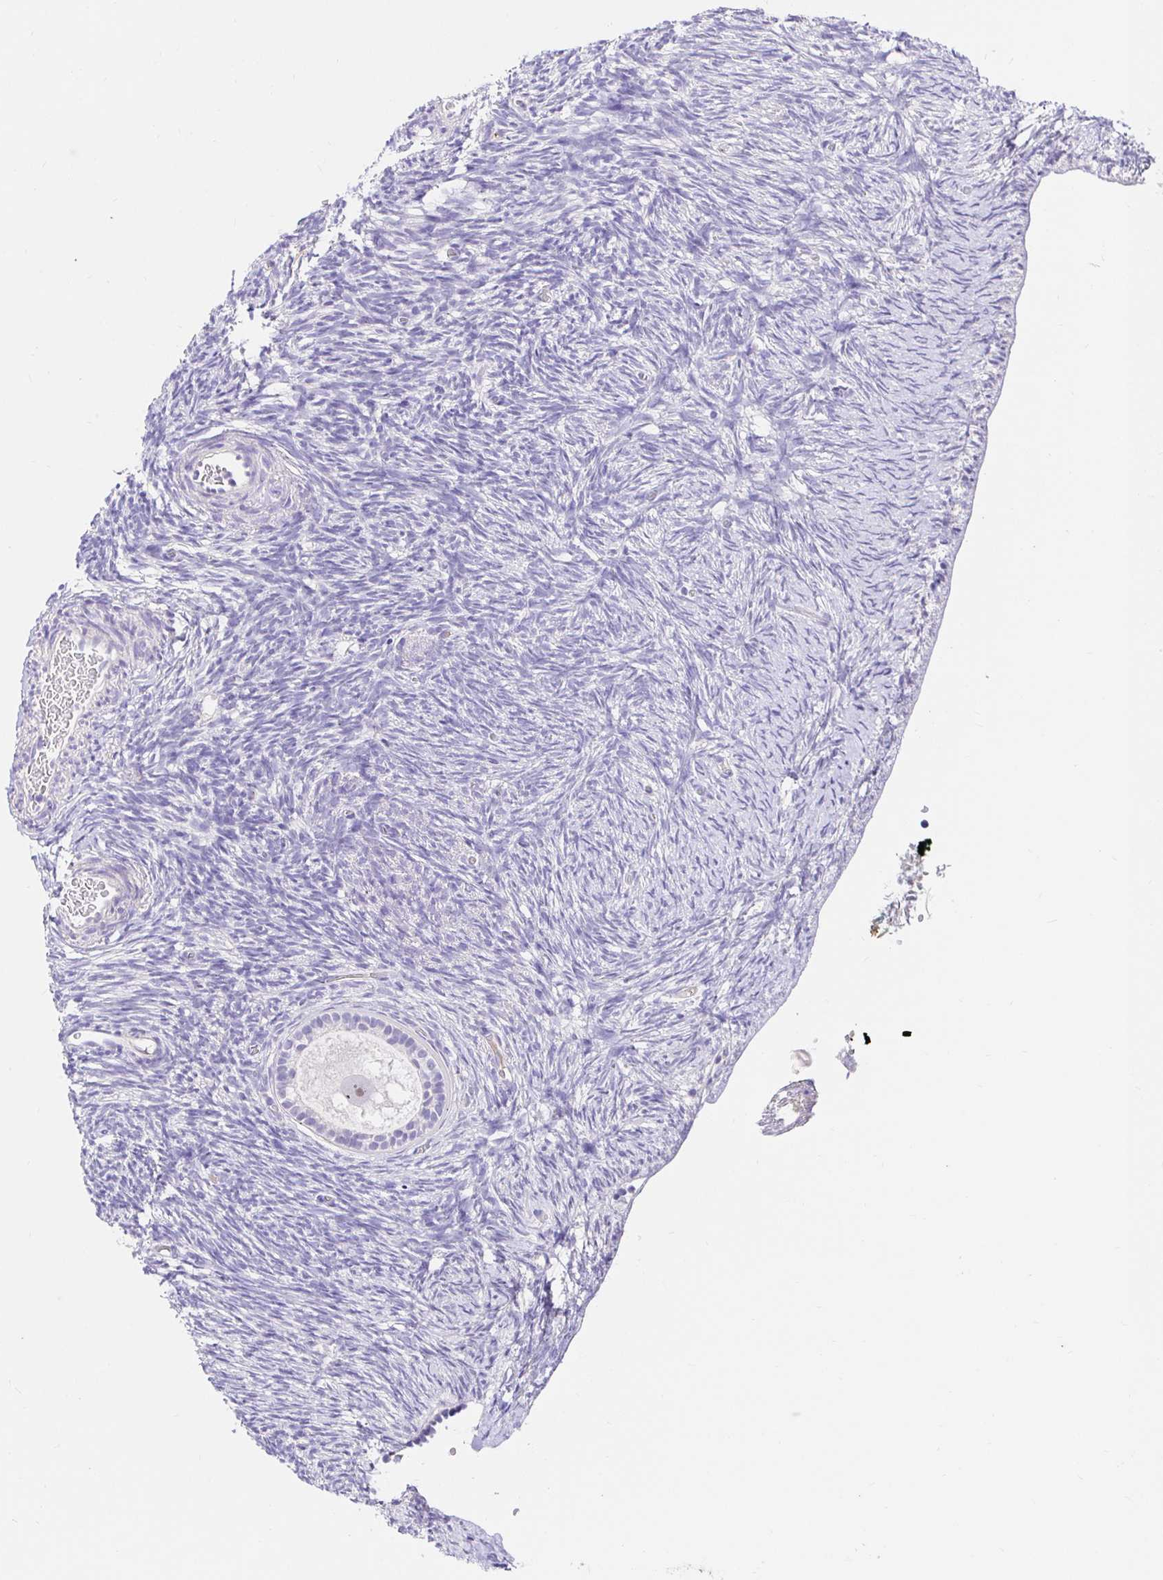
{"staining": {"intensity": "negative", "quantity": "none", "location": "none"}, "tissue": "ovary", "cell_type": "Follicle cells", "image_type": "normal", "snomed": [{"axis": "morphology", "description": "Normal tissue, NOS"}, {"axis": "topography", "description": "Ovary"}], "caption": "This micrograph is of normal ovary stained with immunohistochemistry (IHC) to label a protein in brown with the nuclei are counter-stained blue. There is no expression in follicle cells. (Brightfield microscopy of DAB immunohistochemistry at high magnification).", "gene": "CDO1", "patient": {"sex": "female", "age": 39}}